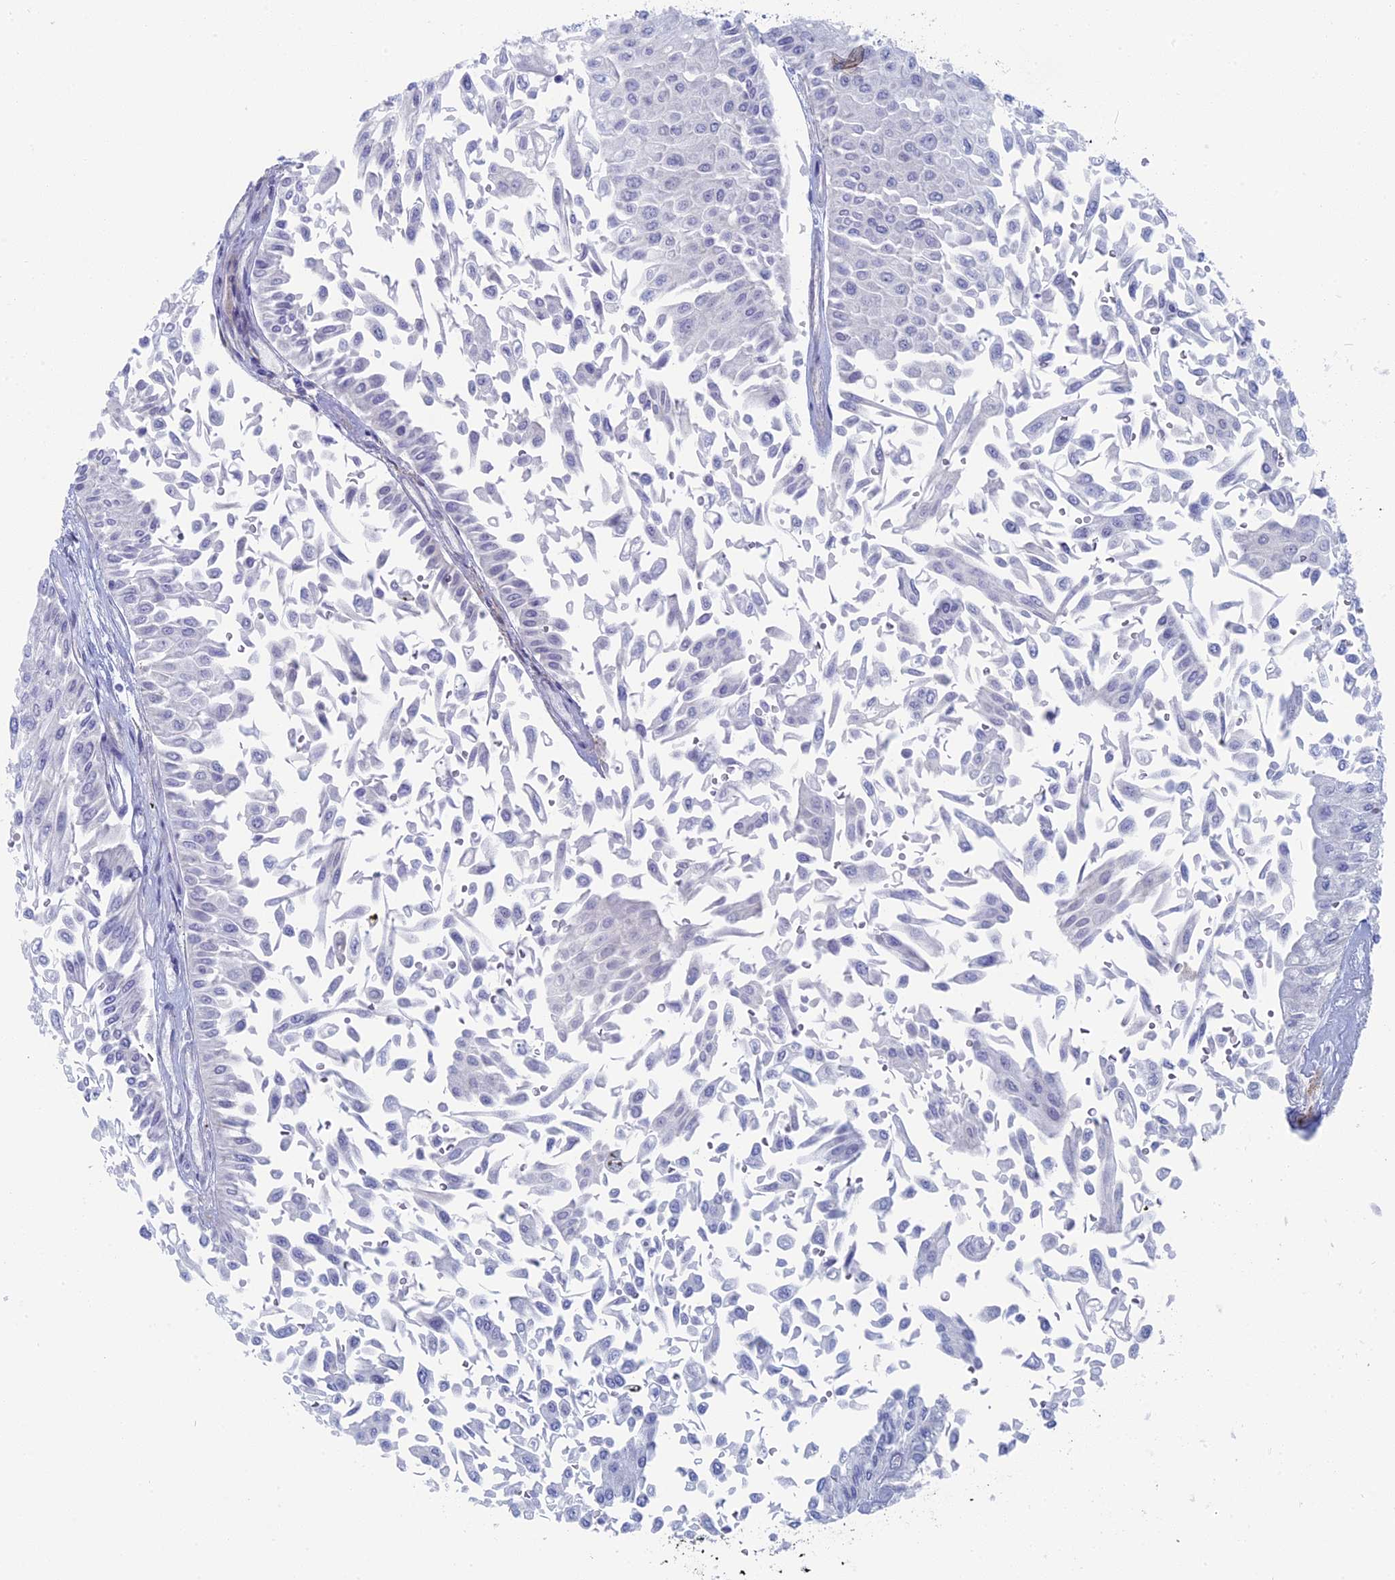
{"staining": {"intensity": "negative", "quantity": "none", "location": "none"}, "tissue": "urothelial cancer", "cell_type": "Tumor cells", "image_type": "cancer", "snomed": [{"axis": "morphology", "description": "Urothelial carcinoma, Low grade"}, {"axis": "topography", "description": "Urinary bladder"}], "caption": "Micrograph shows no significant protein positivity in tumor cells of urothelial cancer. Nuclei are stained in blue.", "gene": "ALMS1", "patient": {"sex": "male", "age": 67}}